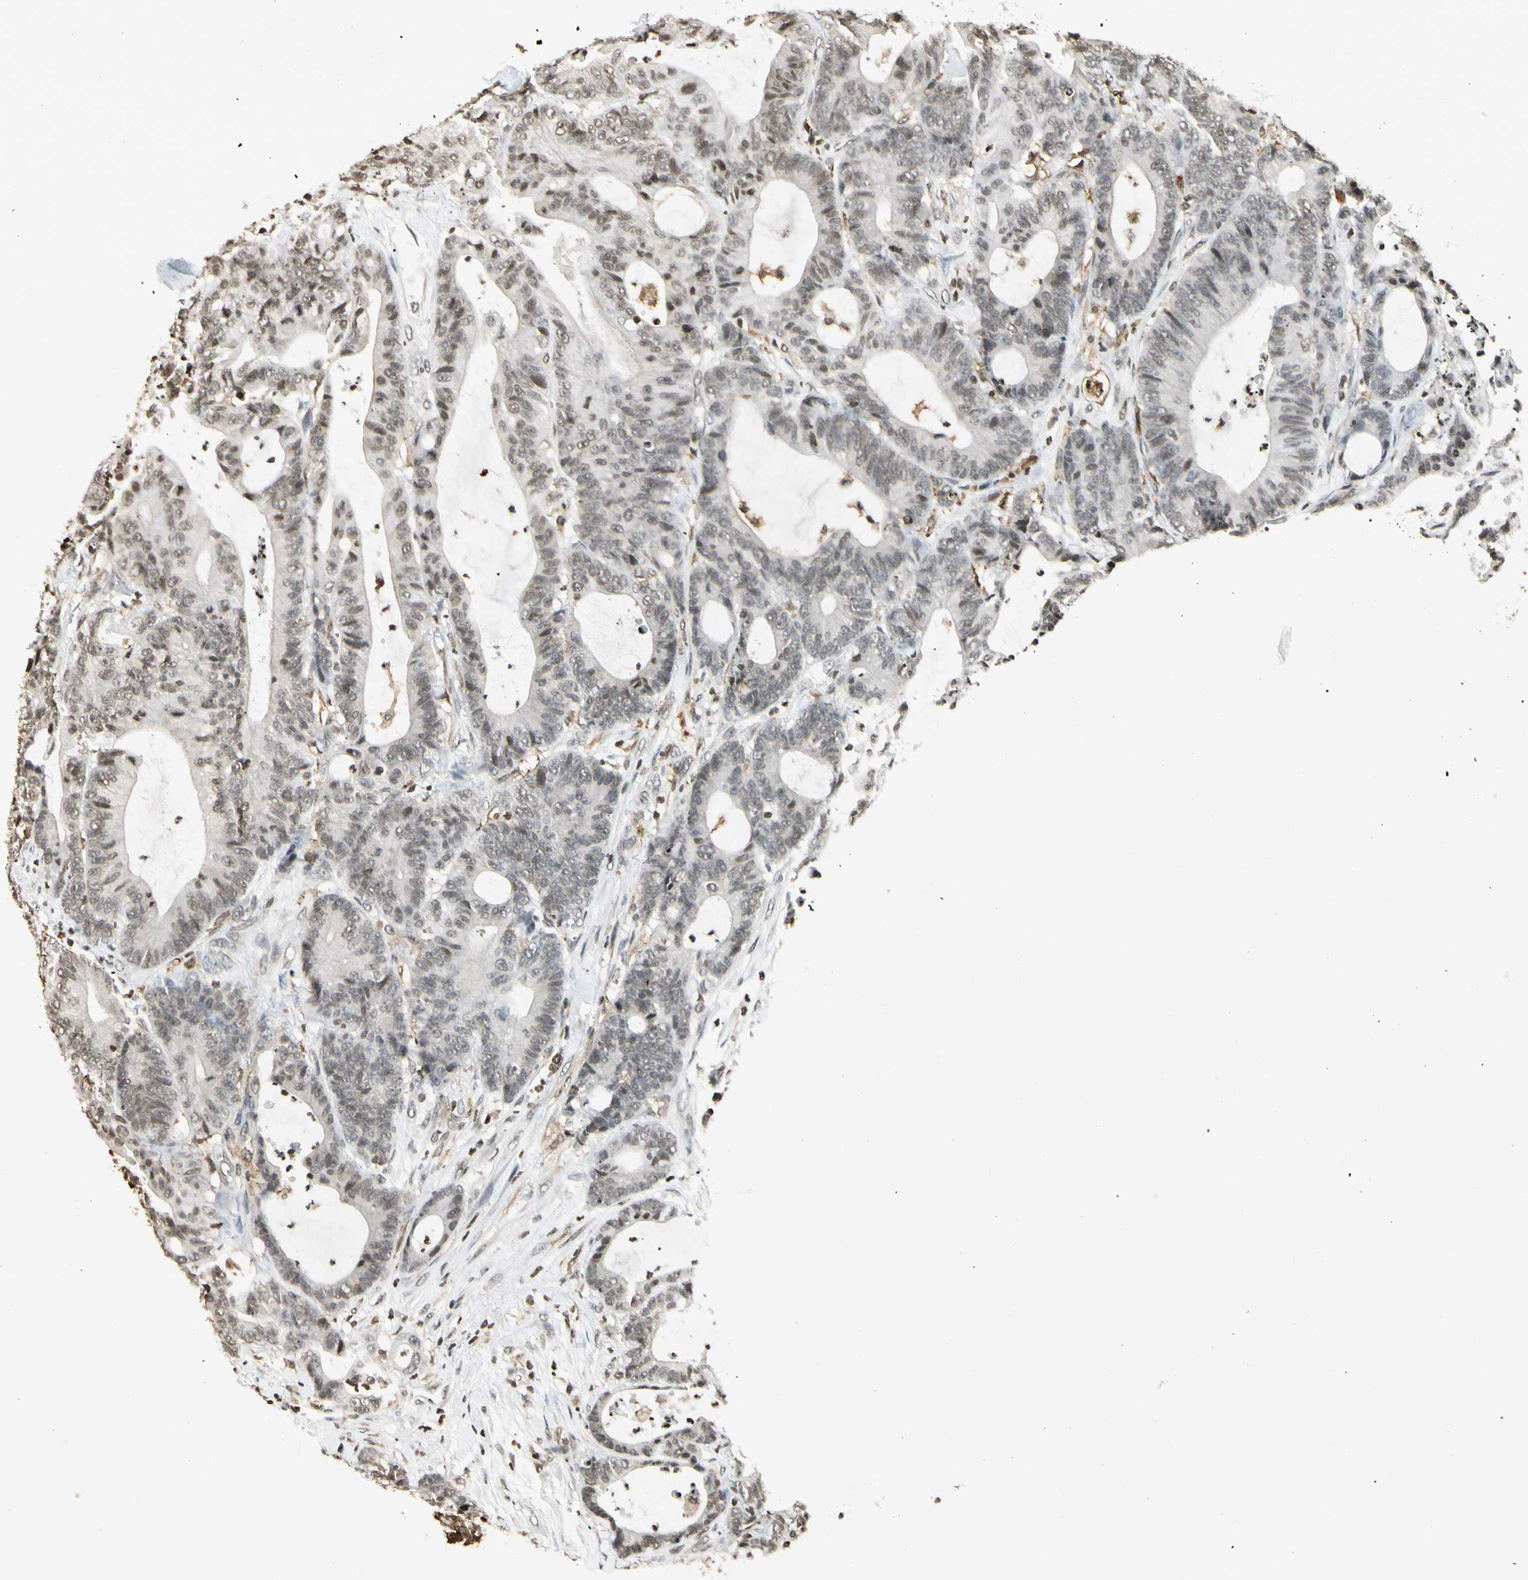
{"staining": {"intensity": "weak", "quantity": ">75%", "location": "nuclear"}, "tissue": "colorectal cancer", "cell_type": "Tumor cells", "image_type": "cancer", "snomed": [{"axis": "morphology", "description": "Adenocarcinoma, NOS"}, {"axis": "topography", "description": "Colon"}], "caption": "Immunohistochemistry of colorectal cancer displays low levels of weak nuclear expression in about >75% of tumor cells. (DAB (3,3'-diaminobenzidine) IHC, brown staining for protein, blue staining for nuclei).", "gene": "FER", "patient": {"sex": "female", "age": 84}}